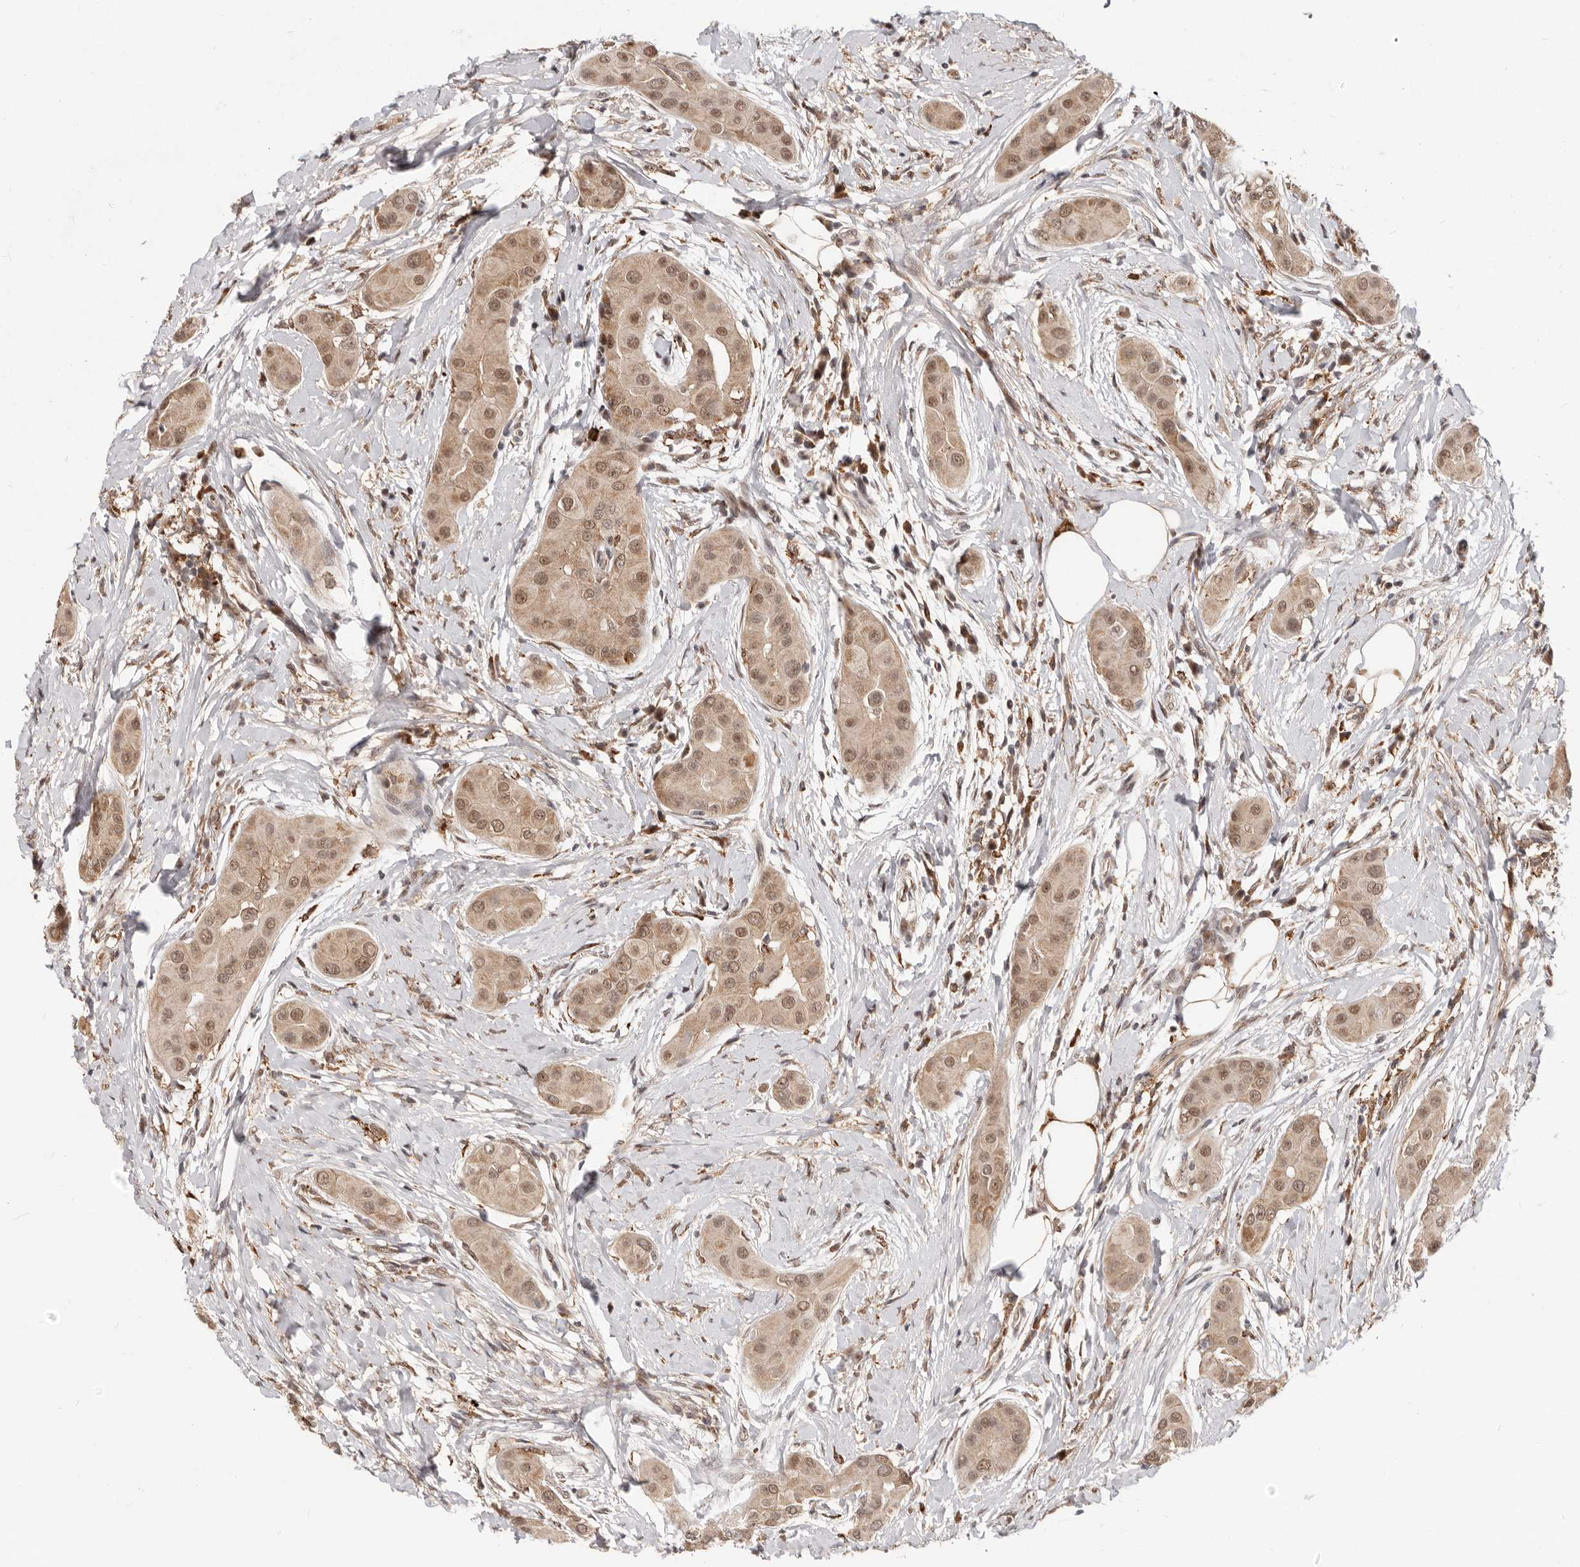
{"staining": {"intensity": "moderate", "quantity": ">75%", "location": "cytoplasmic/membranous,nuclear"}, "tissue": "thyroid cancer", "cell_type": "Tumor cells", "image_type": "cancer", "snomed": [{"axis": "morphology", "description": "Papillary adenocarcinoma, NOS"}, {"axis": "topography", "description": "Thyroid gland"}], "caption": "A brown stain highlights moderate cytoplasmic/membranous and nuclear positivity of a protein in human thyroid cancer tumor cells.", "gene": "NCOA3", "patient": {"sex": "male", "age": 33}}